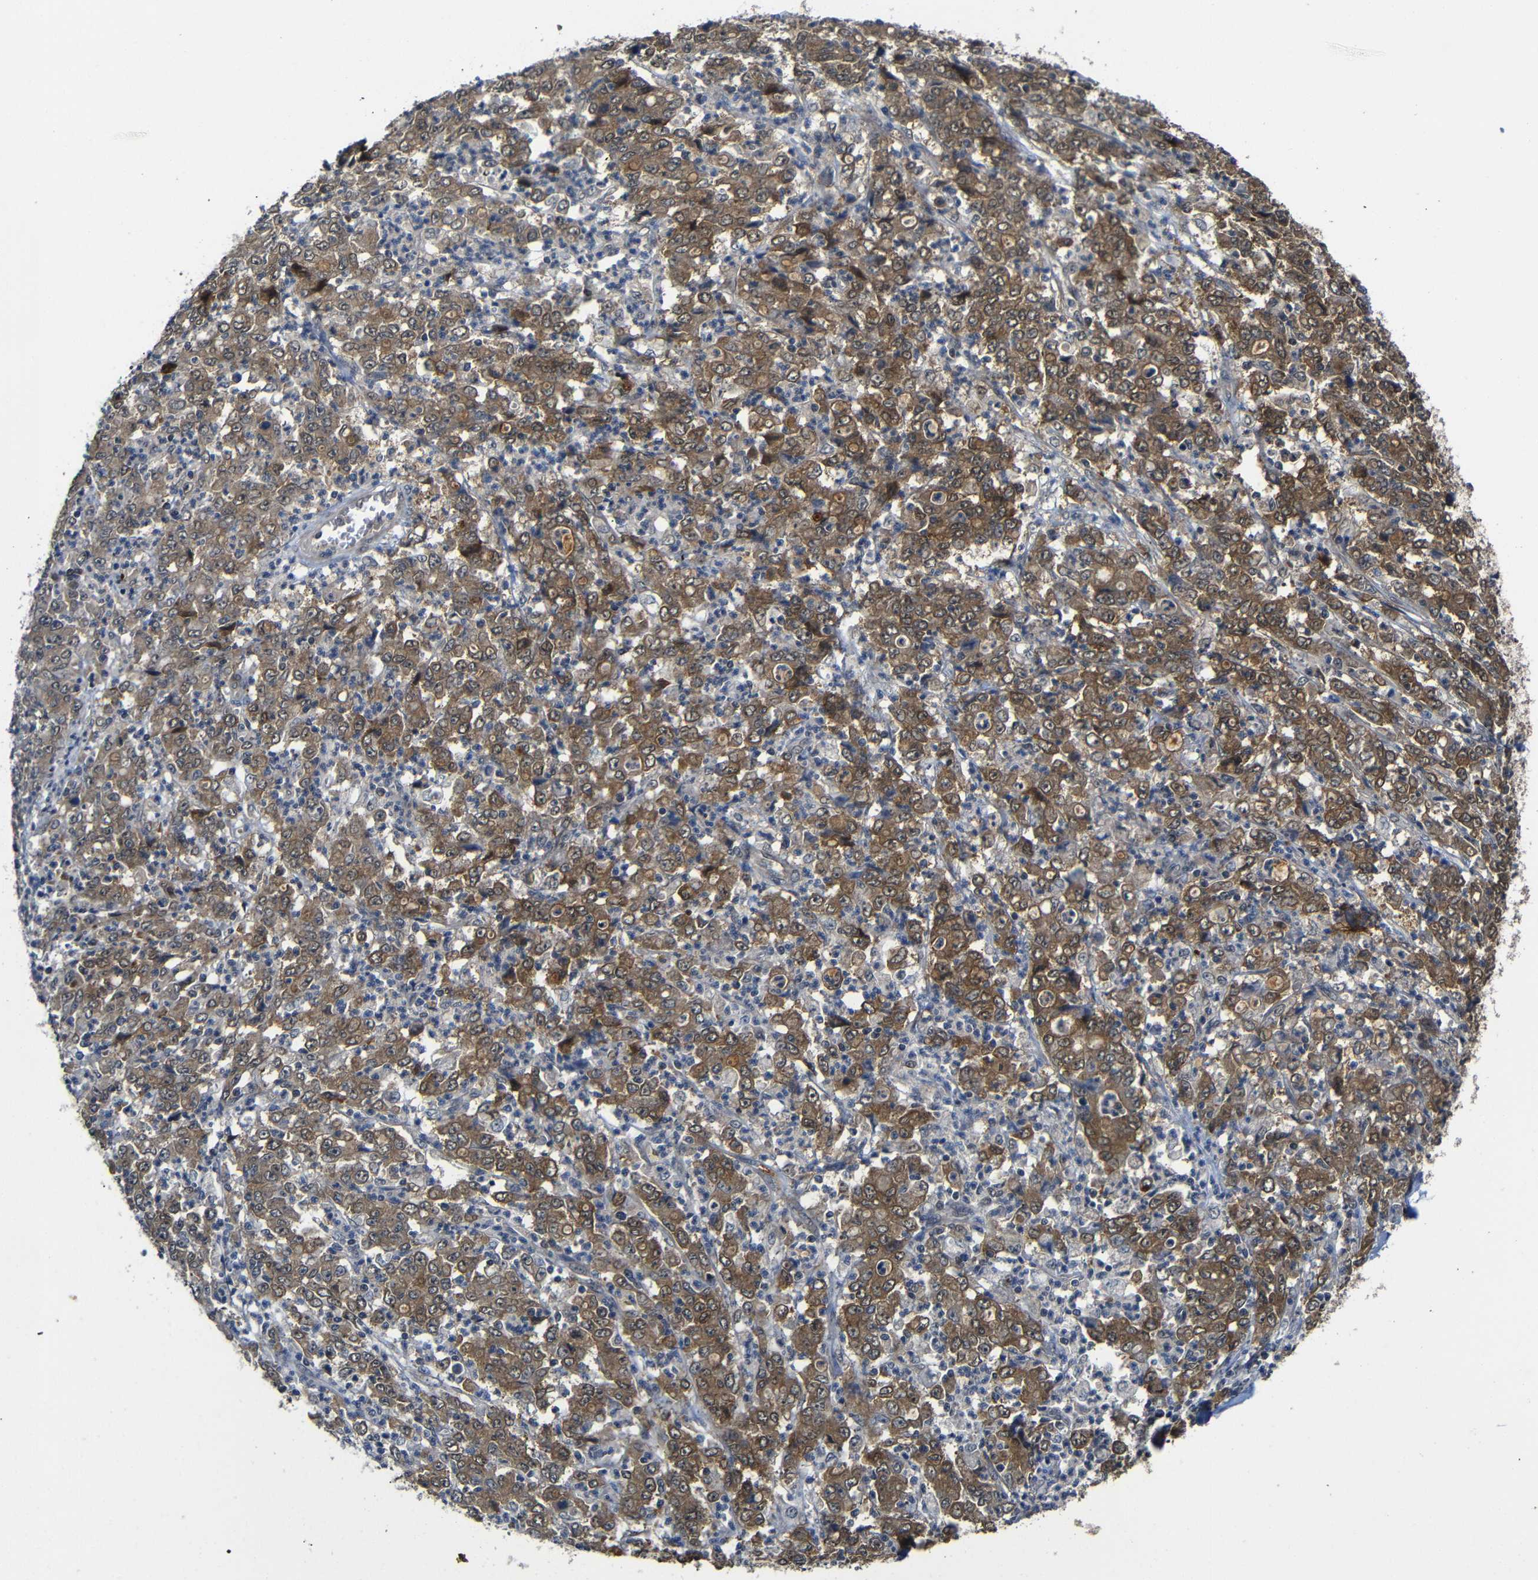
{"staining": {"intensity": "moderate", "quantity": ">75%", "location": "cytoplasmic/membranous"}, "tissue": "stomach cancer", "cell_type": "Tumor cells", "image_type": "cancer", "snomed": [{"axis": "morphology", "description": "Adenocarcinoma, NOS"}, {"axis": "topography", "description": "Stomach, lower"}], "caption": "Moderate cytoplasmic/membranous protein positivity is identified in about >75% of tumor cells in stomach cancer.", "gene": "ATG12", "patient": {"sex": "female", "age": 71}}